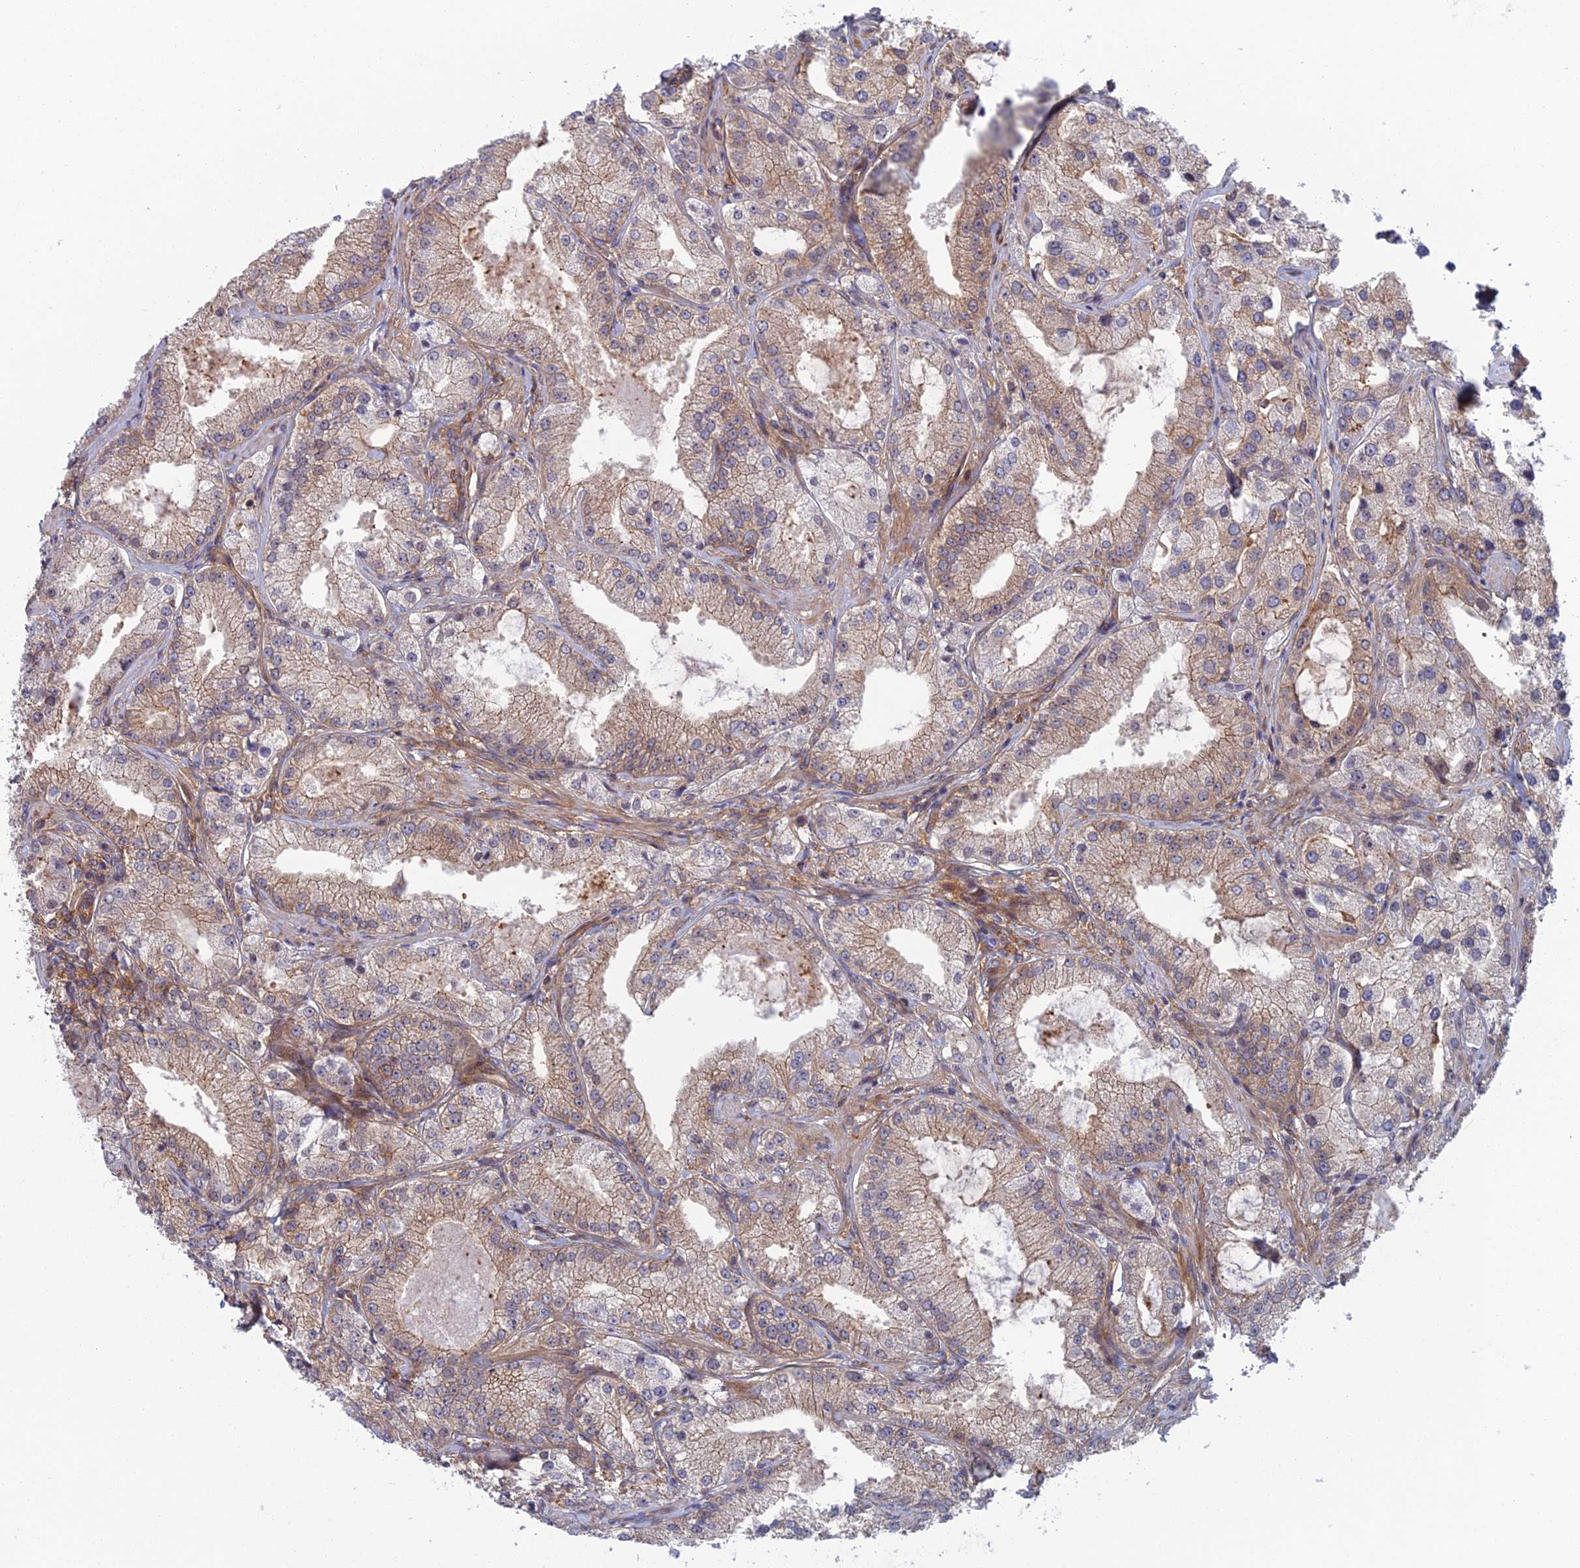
{"staining": {"intensity": "weak", "quantity": "25%-75%", "location": "cytoplasmic/membranous"}, "tissue": "prostate cancer", "cell_type": "Tumor cells", "image_type": "cancer", "snomed": [{"axis": "morphology", "description": "Adenocarcinoma, Low grade"}, {"axis": "topography", "description": "Prostate"}], "caption": "Protein expression analysis of prostate cancer demonstrates weak cytoplasmic/membranous expression in approximately 25%-75% of tumor cells.", "gene": "ABHD1", "patient": {"sex": "male", "age": 69}}